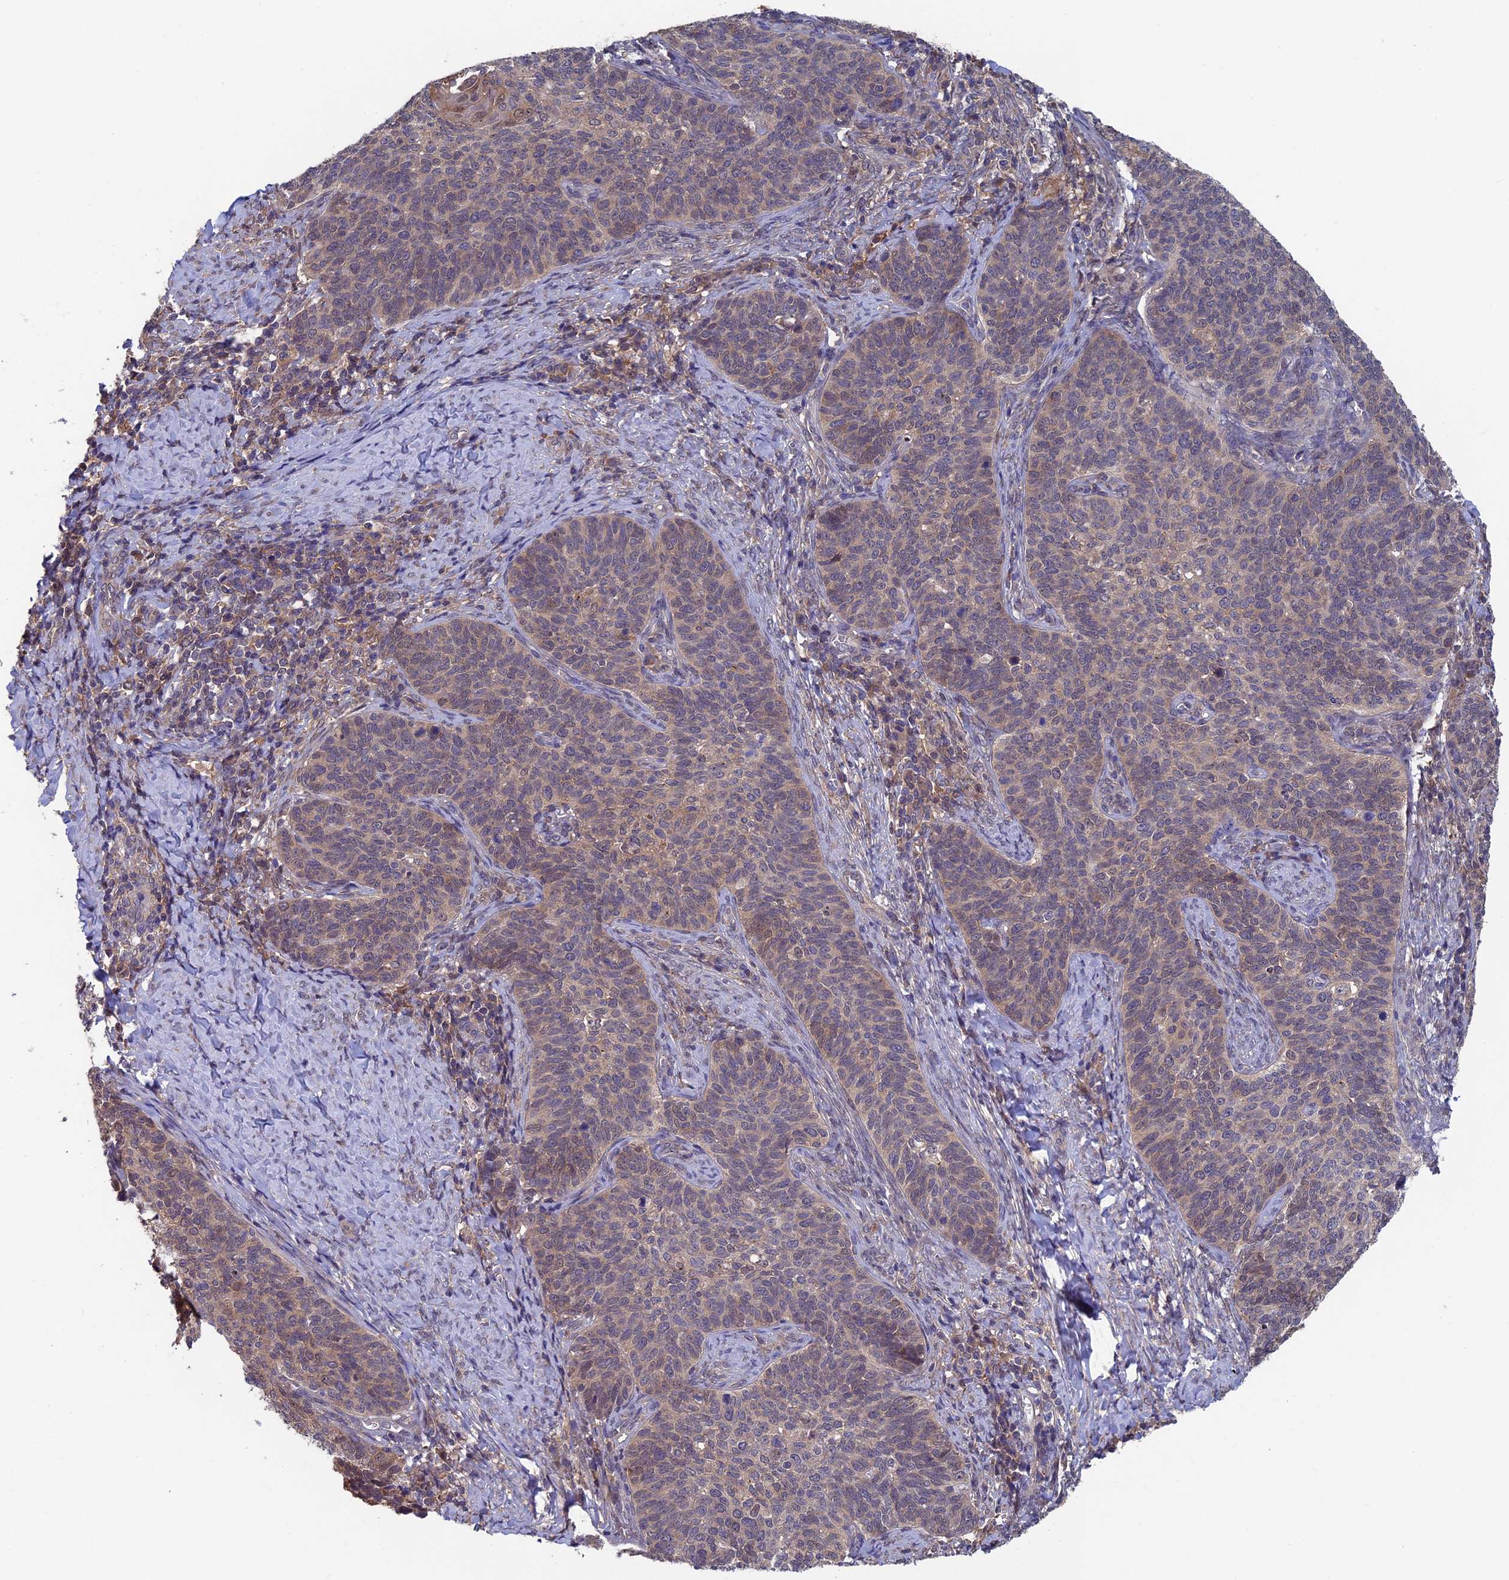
{"staining": {"intensity": "weak", "quantity": "<25%", "location": "cytoplasmic/membranous"}, "tissue": "cervical cancer", "cell_type": "Tumor cells", "image_type": "cancer", "snomed": [{"axis": "morphology", "description": "Normal tissue, NOS"}, {"axis": "morphology", "description": "Squamous cell carcinoma, NOS"}, {"axis": "topography", "description": "Cervix"}], "caption": "A high-resolution histopathology image shows immunohistochemistry staining of cervical cancer (squamous cell carcinoma), which reveals no significant expression in tumor cells. (DAB (3,3'-diaminobenzidine) immunohistochemistry with hematoxylin counter stain).", "gene": "LCMT1", "patient": {"sex": "female", "age": 39}}